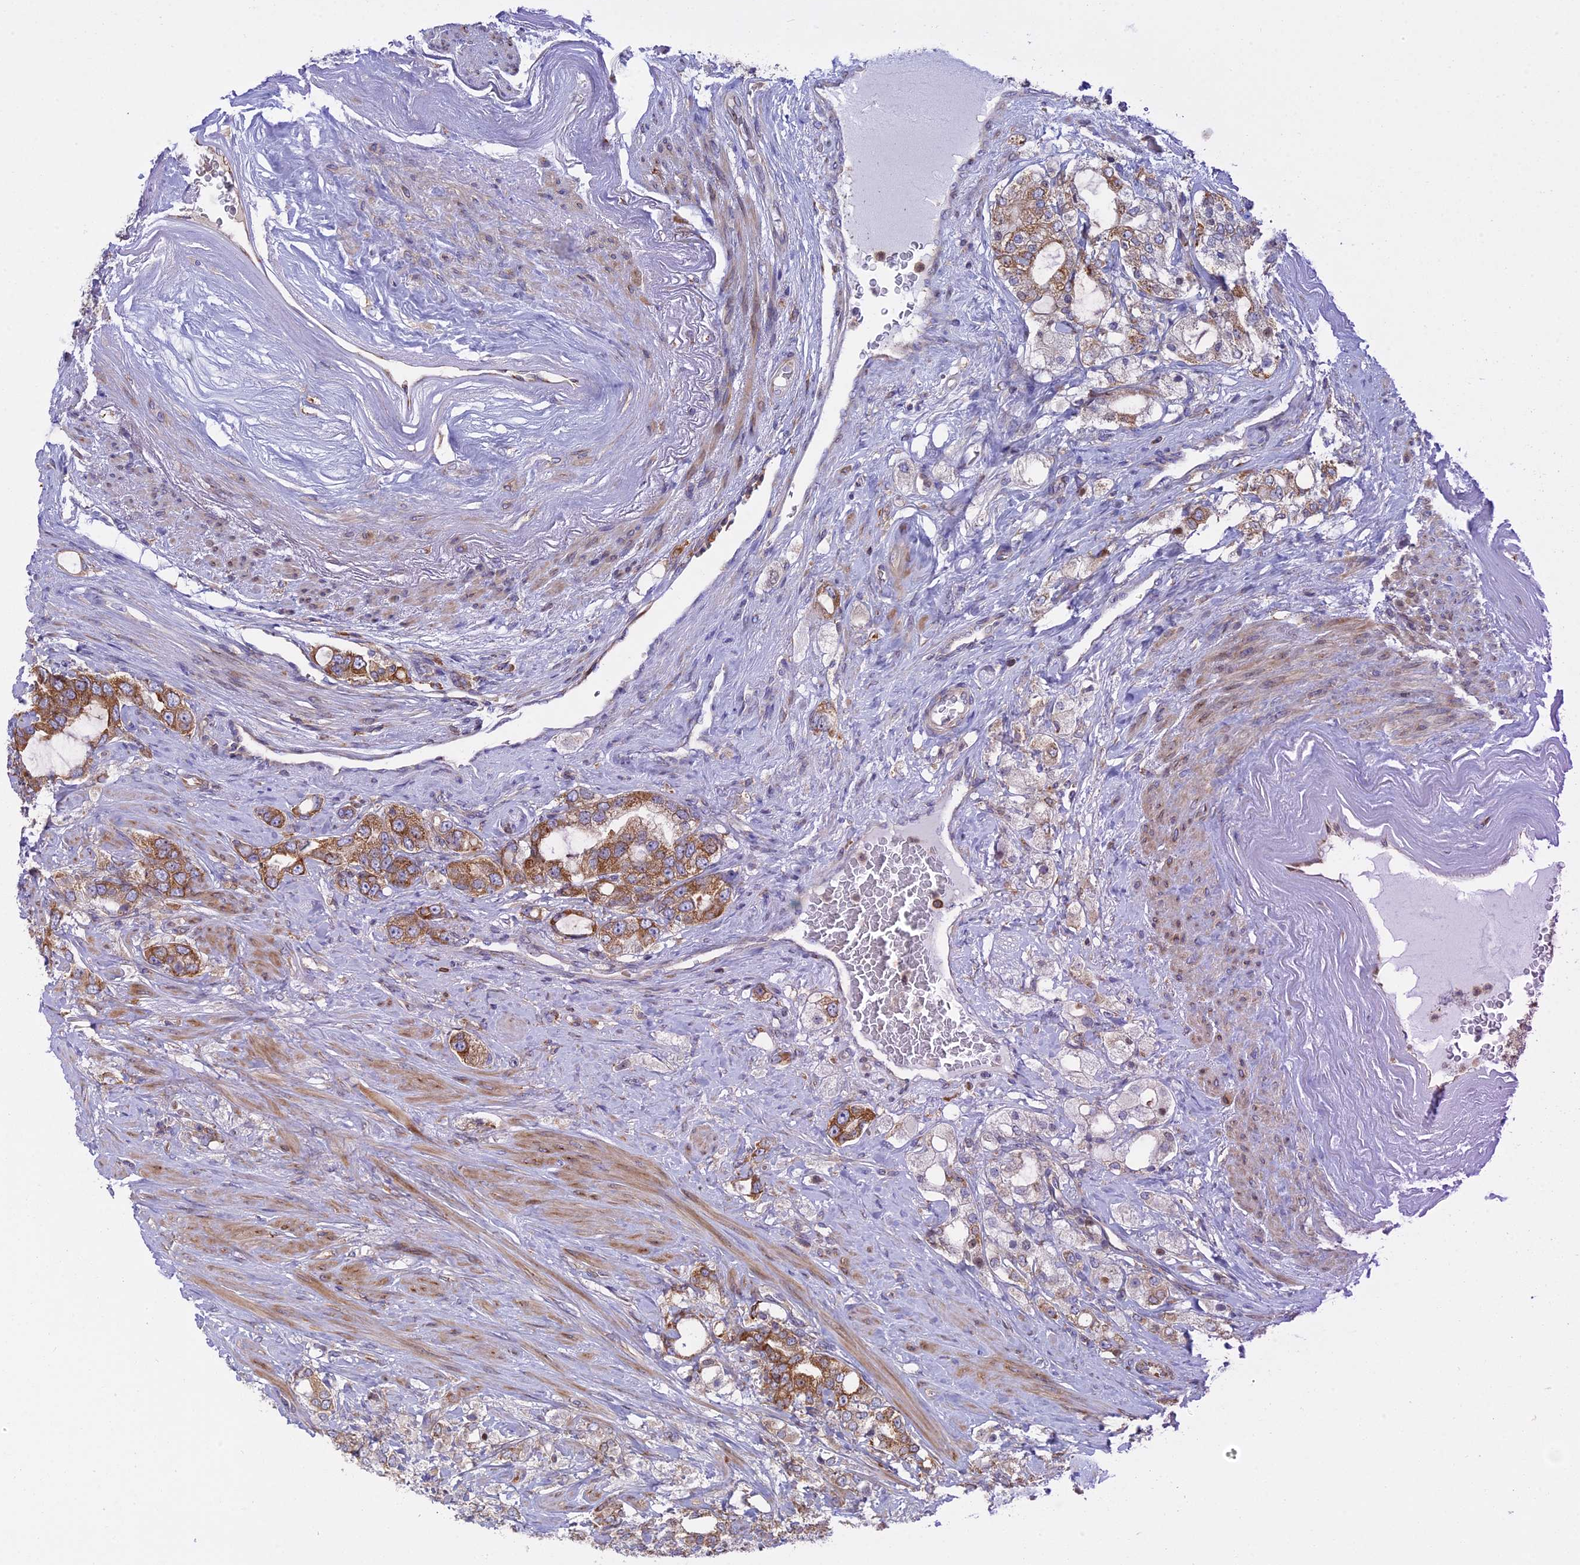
{"staining": {"intensity": "moderate", "quantity": "25%-75%", "location": "cytoplasmic/membranous"}, "tissue": "prostate cancer", "cell_type": "Tumor cells", "image_type": "cancer", "snomed": [{"axis": "morphology", "description": "Adenocarcinoma, High grade"}, {"axis": "topography", "description": "Prostate"}], "caption": "DAB immunohistochemical staining of prostate adenocarcinoma (high-grade) exhibits moderate cytoplasmic/membranous protein expression in about 25%-75% of tumor cells. Using DAB (3,3'-diaminobenzidine) (brown) and hematoxylin (blue) stains, captured at high magnification using brightfield microscopy.", "gene": "GMIP", "patient": {"sex": "male", "age": 64}}